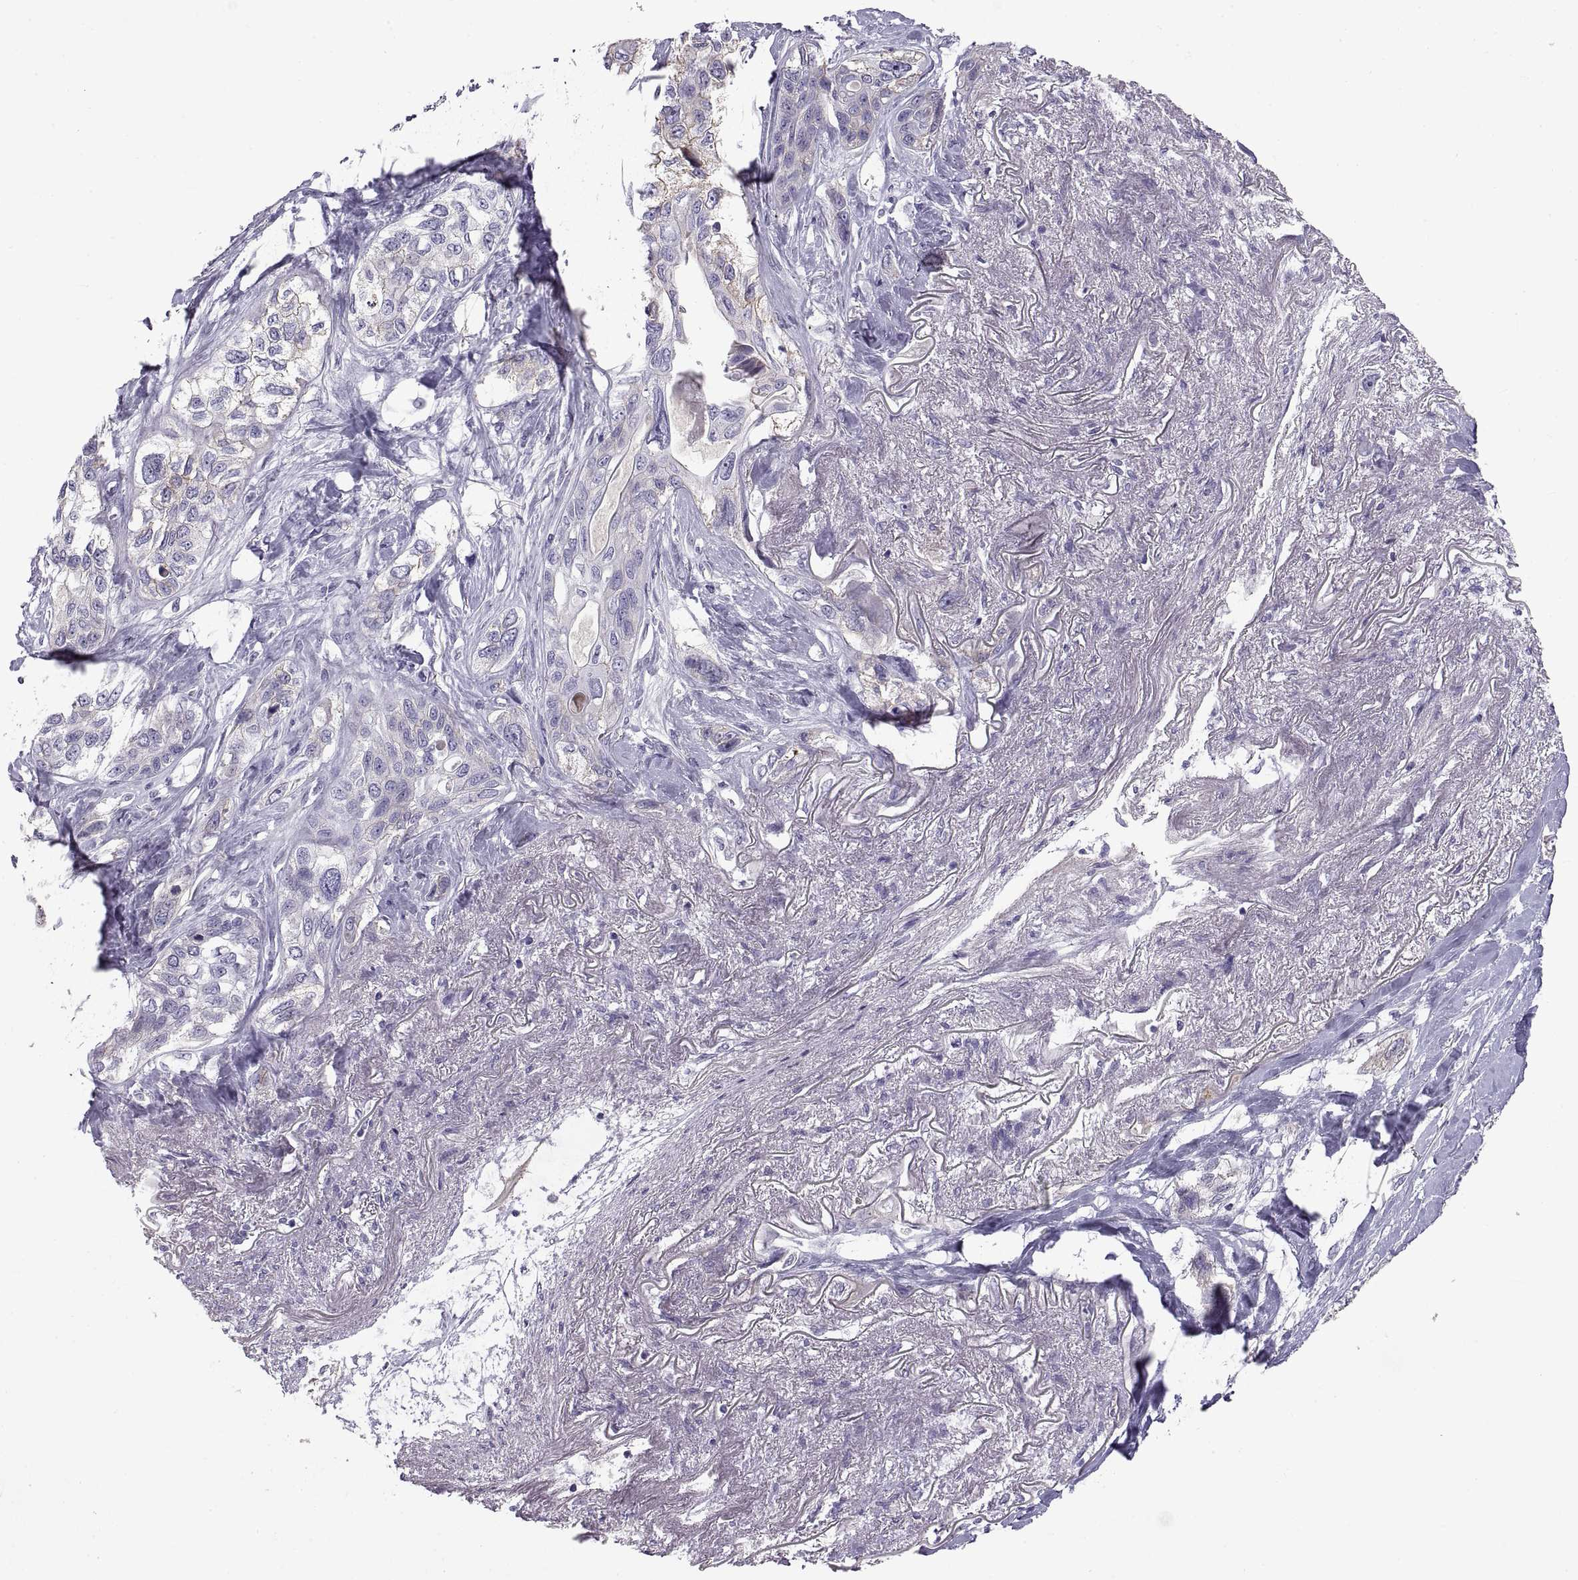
{"staining": {"intensity": "negative", "quantity": "none", "location": "none"}, "tissue": "lung cancer", "cell_type": "Tumor cells", "image_type": "cancer", "snomed": [{"axis": "morphology", "description": "Squamous cell carcinoma, NOS"}, {"axis": "topography", "description": "Lung"}], "caption": "A histopathology image of lung squamous cell carcinoma stained for a protein shows no brown staining in tumor cells.", "gene": "CRYBB3", "patient": {"sex": "female", "age": 70}}